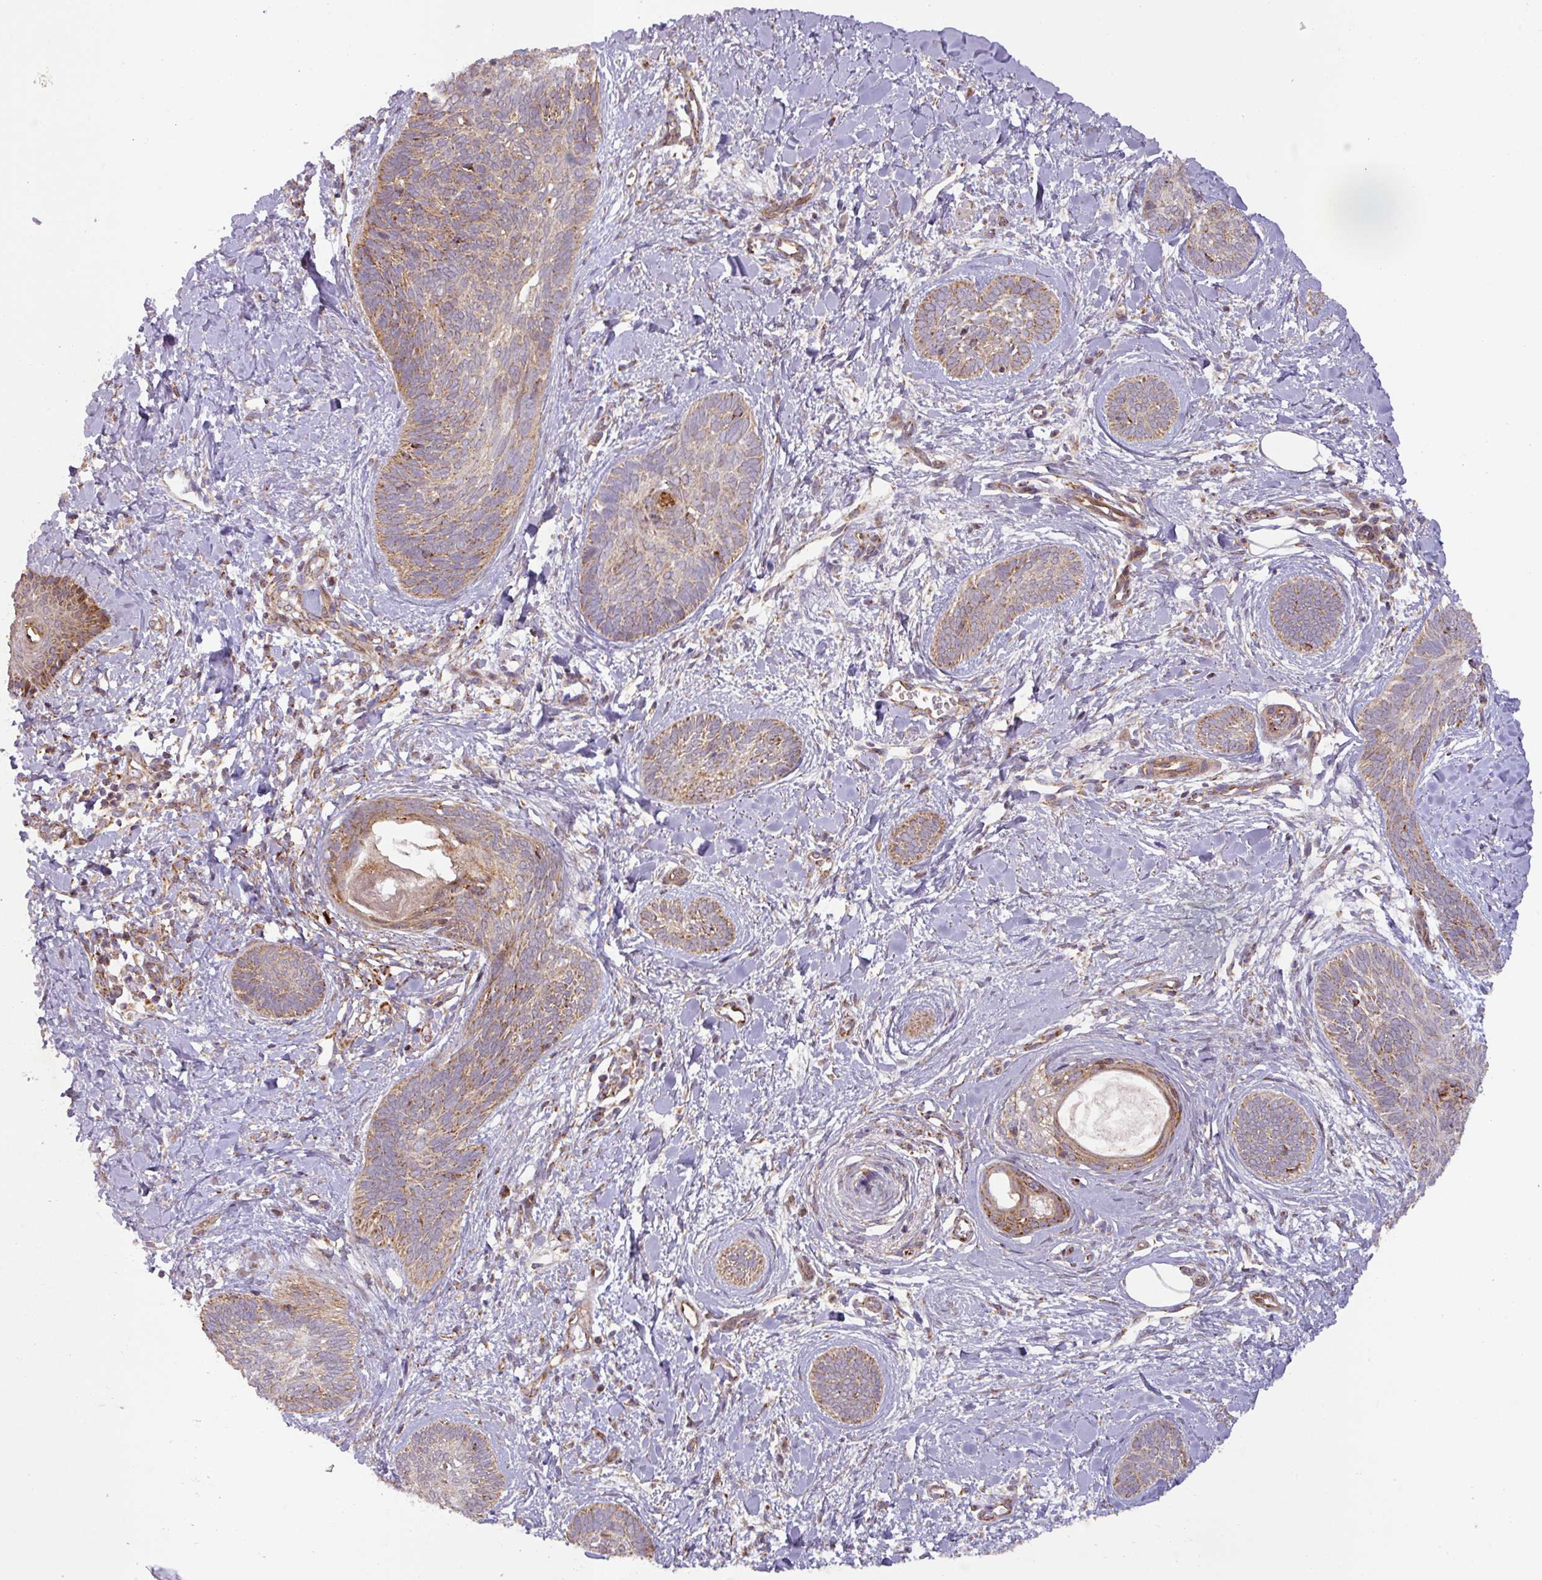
{"staining": {"intensity": "moderate", "quantity": ">75%", "location": "cytoplasmic/membranous"}, "tissue": "skin cancer", "cell_type": "Tumor cells", "image_type": "cancer", "snomed": [{"axis": "morphology", "description": "Basal cell carcinoma"}, {"axis": "topography", "description": "Skin"}], "caption": "The histopathology image shows immunohistochemical staining of skin basal cell carcinoma. There is moderate cytoplasmic/membranous positivity is seen in approximately >75% of tumor cells.", "gene": "GPD2", "patient": {"sex": "female", "age": 81}}